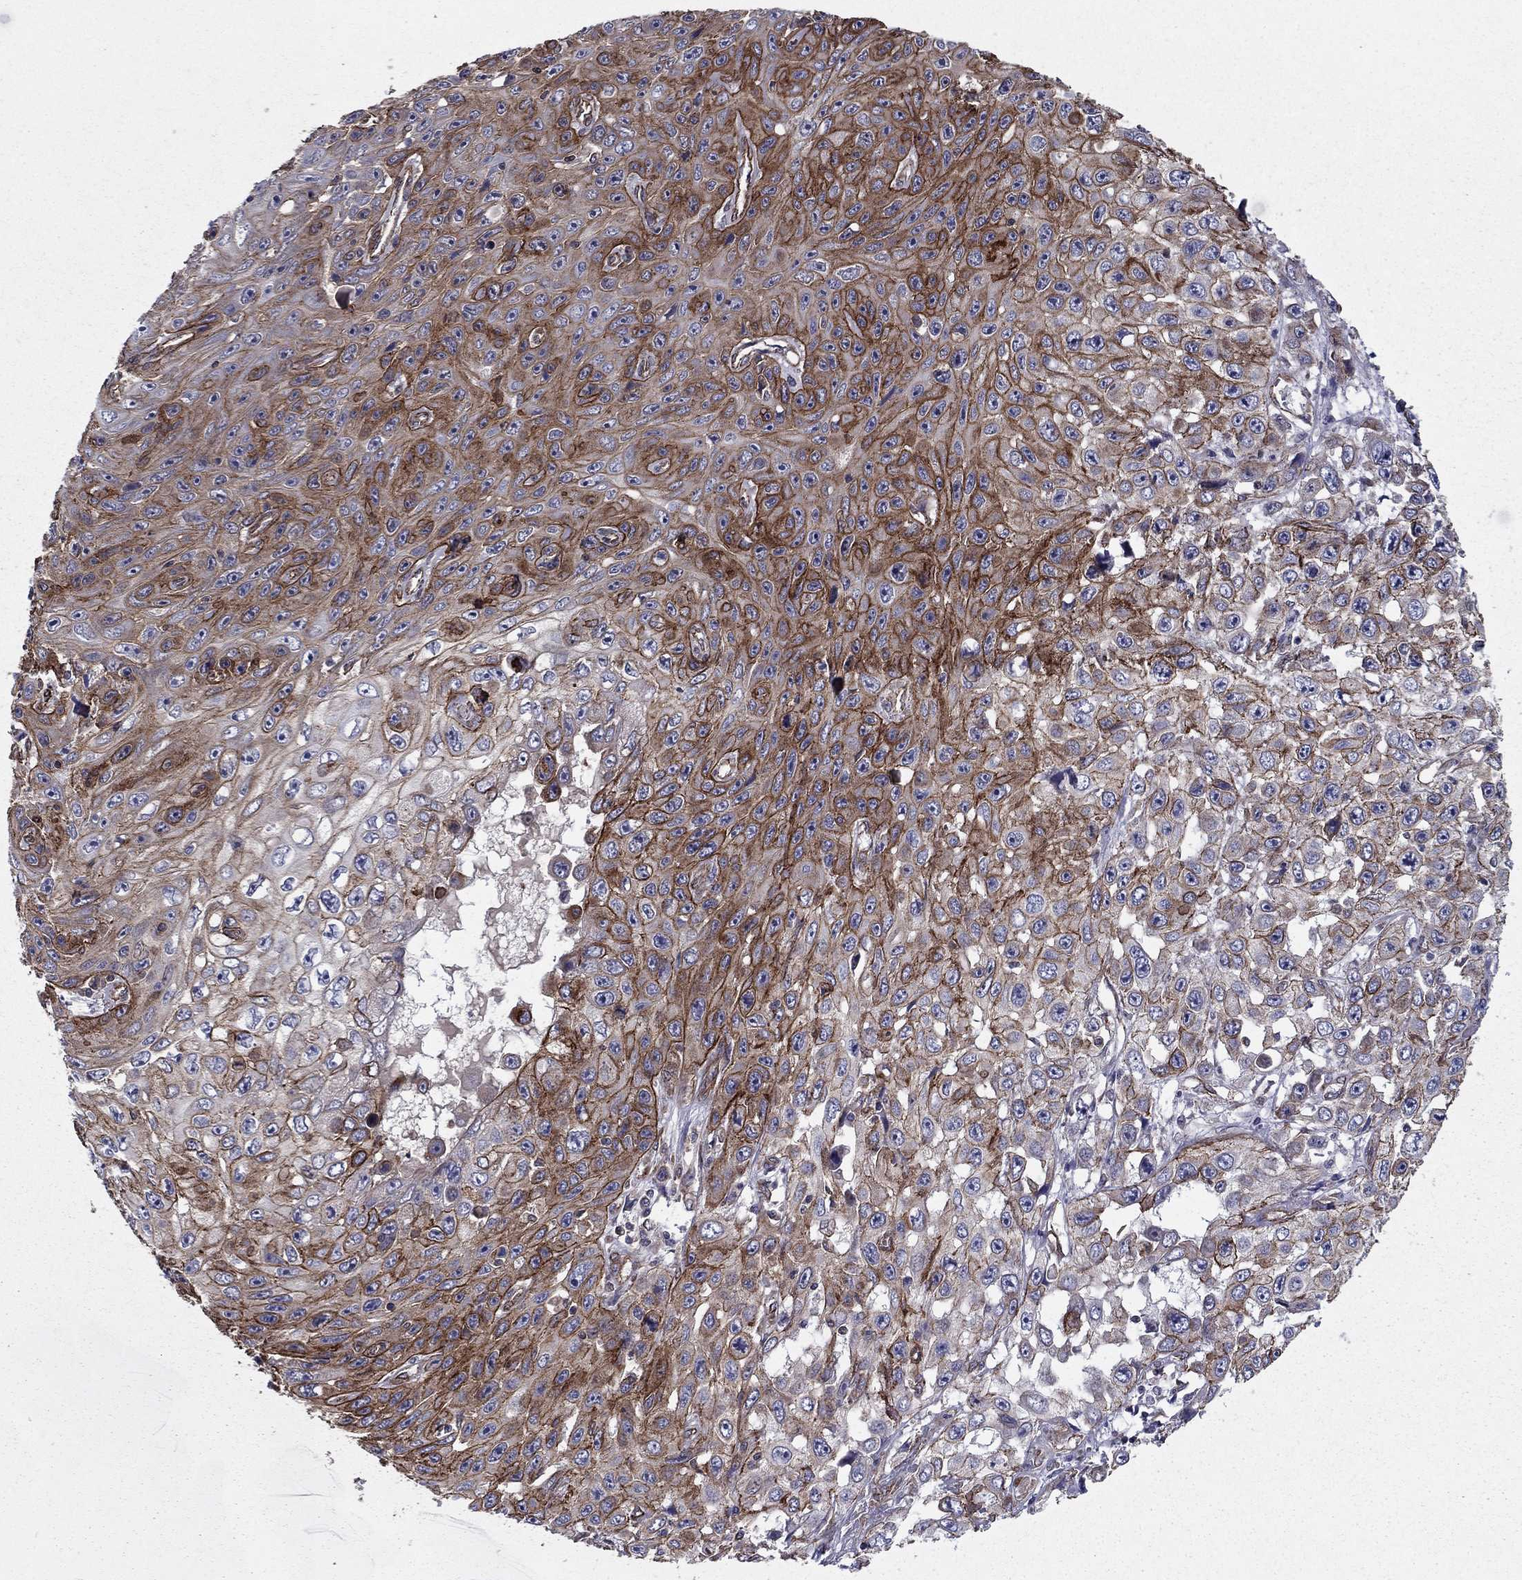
{"staining": {"intensity": "strong", "quantity": "25%-75%", "location": "cytoplasmic/membranous"}, "tissue": "skin cancer", "cell_type": "Tumor cells", "image_type": "cancer", "snomed": [{"axis": "morphology", "description": "Squamous cell carcinoma, NOS"}, {"axis": "topography", "description": "Skin"}], "caption": "A brown stain highlights strong cytoplasmic/membranous positivity of a protein in squamous cell carcinoma (skin) tumor cells. (DAB (3,3'-diaminobenzidine) IHC with brightfield microscopy, high magnification).", "gene": "SHMT1", "patient": {"sex": "male", "age": 82}}